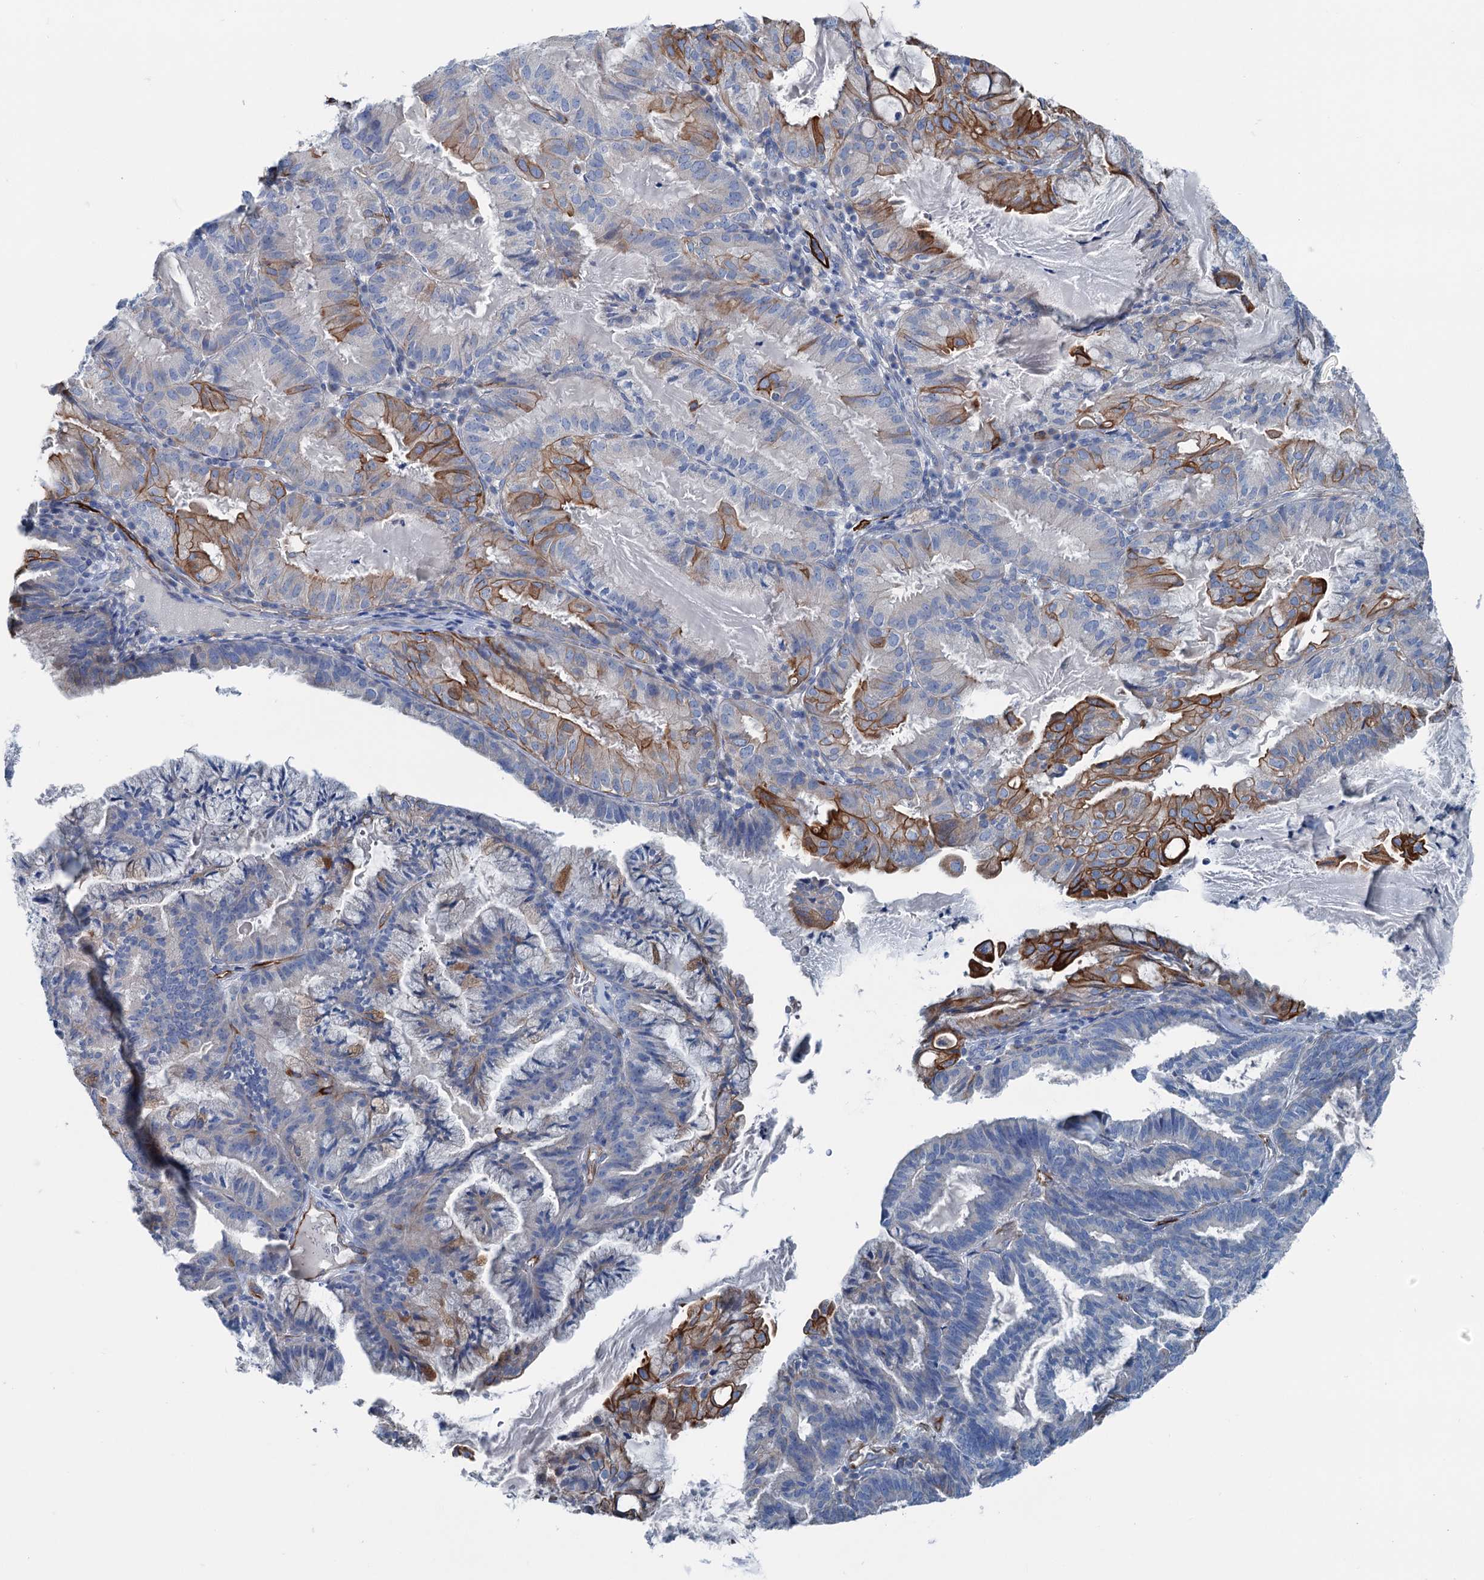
{"staining": {"intensity": "moderate", "quantity": "<25%", "location": "cytoplasmic/membranous"}, "tissue": "endometrial cancer", "cell_type": "Tumor cells", "image_type": "cancer", "snomed": [{"axis": "morphology", "description": "Adenocarcinoma, NOS"}, {"axis": "topography", "description": "Endometrium"}], "caption": "Tumor cells display low levels of moderate cytoplasmic/membranous expression in approximately <25% of cells in human endometrial cancer (adenocarcinoma).", "gene": "CALCOCO1", "patient": {"sex": "female", "age": 86}}